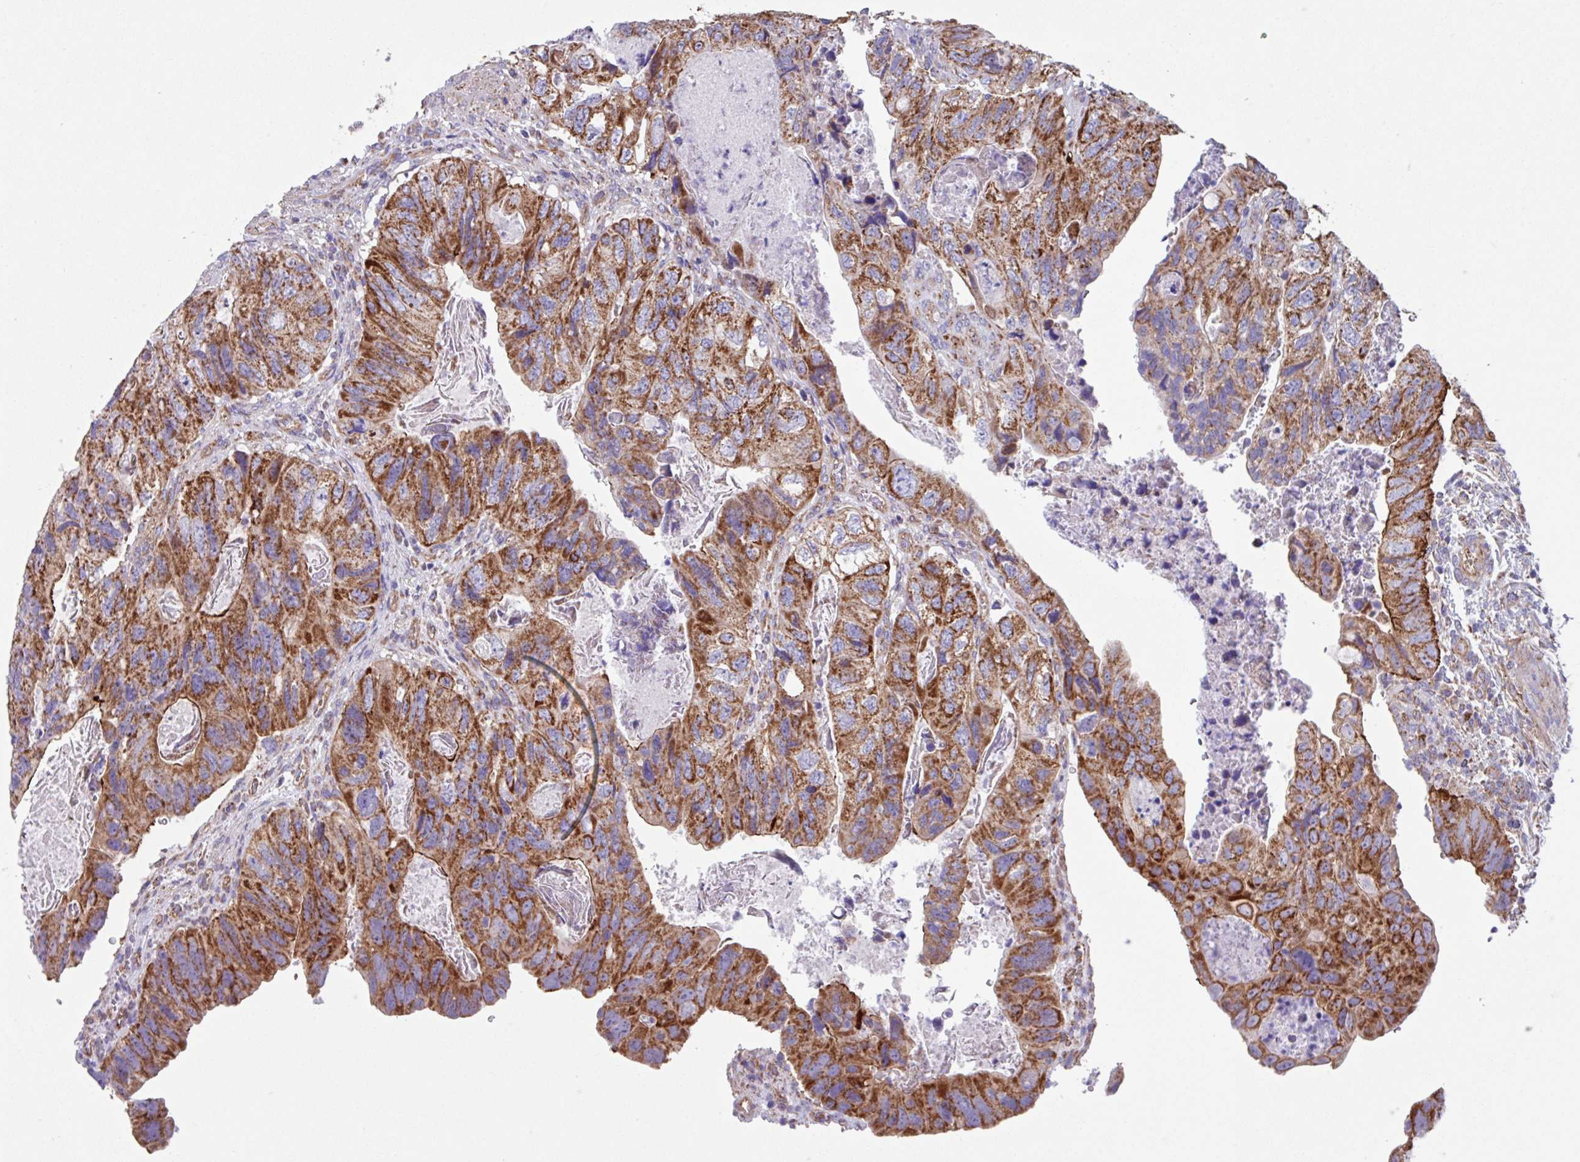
{"staining": {"intensity": "strong", "quantity": ">75%", "location": "cytoplasmic/membranous"}, "tissue": "colorectal cancer", "cell_type": "Tumor cells", "image_type": "cancer", "snomed": [{"axis": "morphology", "description": "Adenocarcinoma, NOS"}, {"axis": "topography", "description": "Rectum"}], "caption": "High-power microscopy captured an immunohistochemistry (IHC) histopathology image of colorectal adenocarcinoma, revealing strong cytoplasmic/membranous staining in about >75% of tumor cells. Using DAB (brown) and hematoxylin (blue) stains, captured at high magnification using brightfield microscopy.", "gene": "OTULIN", "patient": {"sex": "male", "age": 63}}